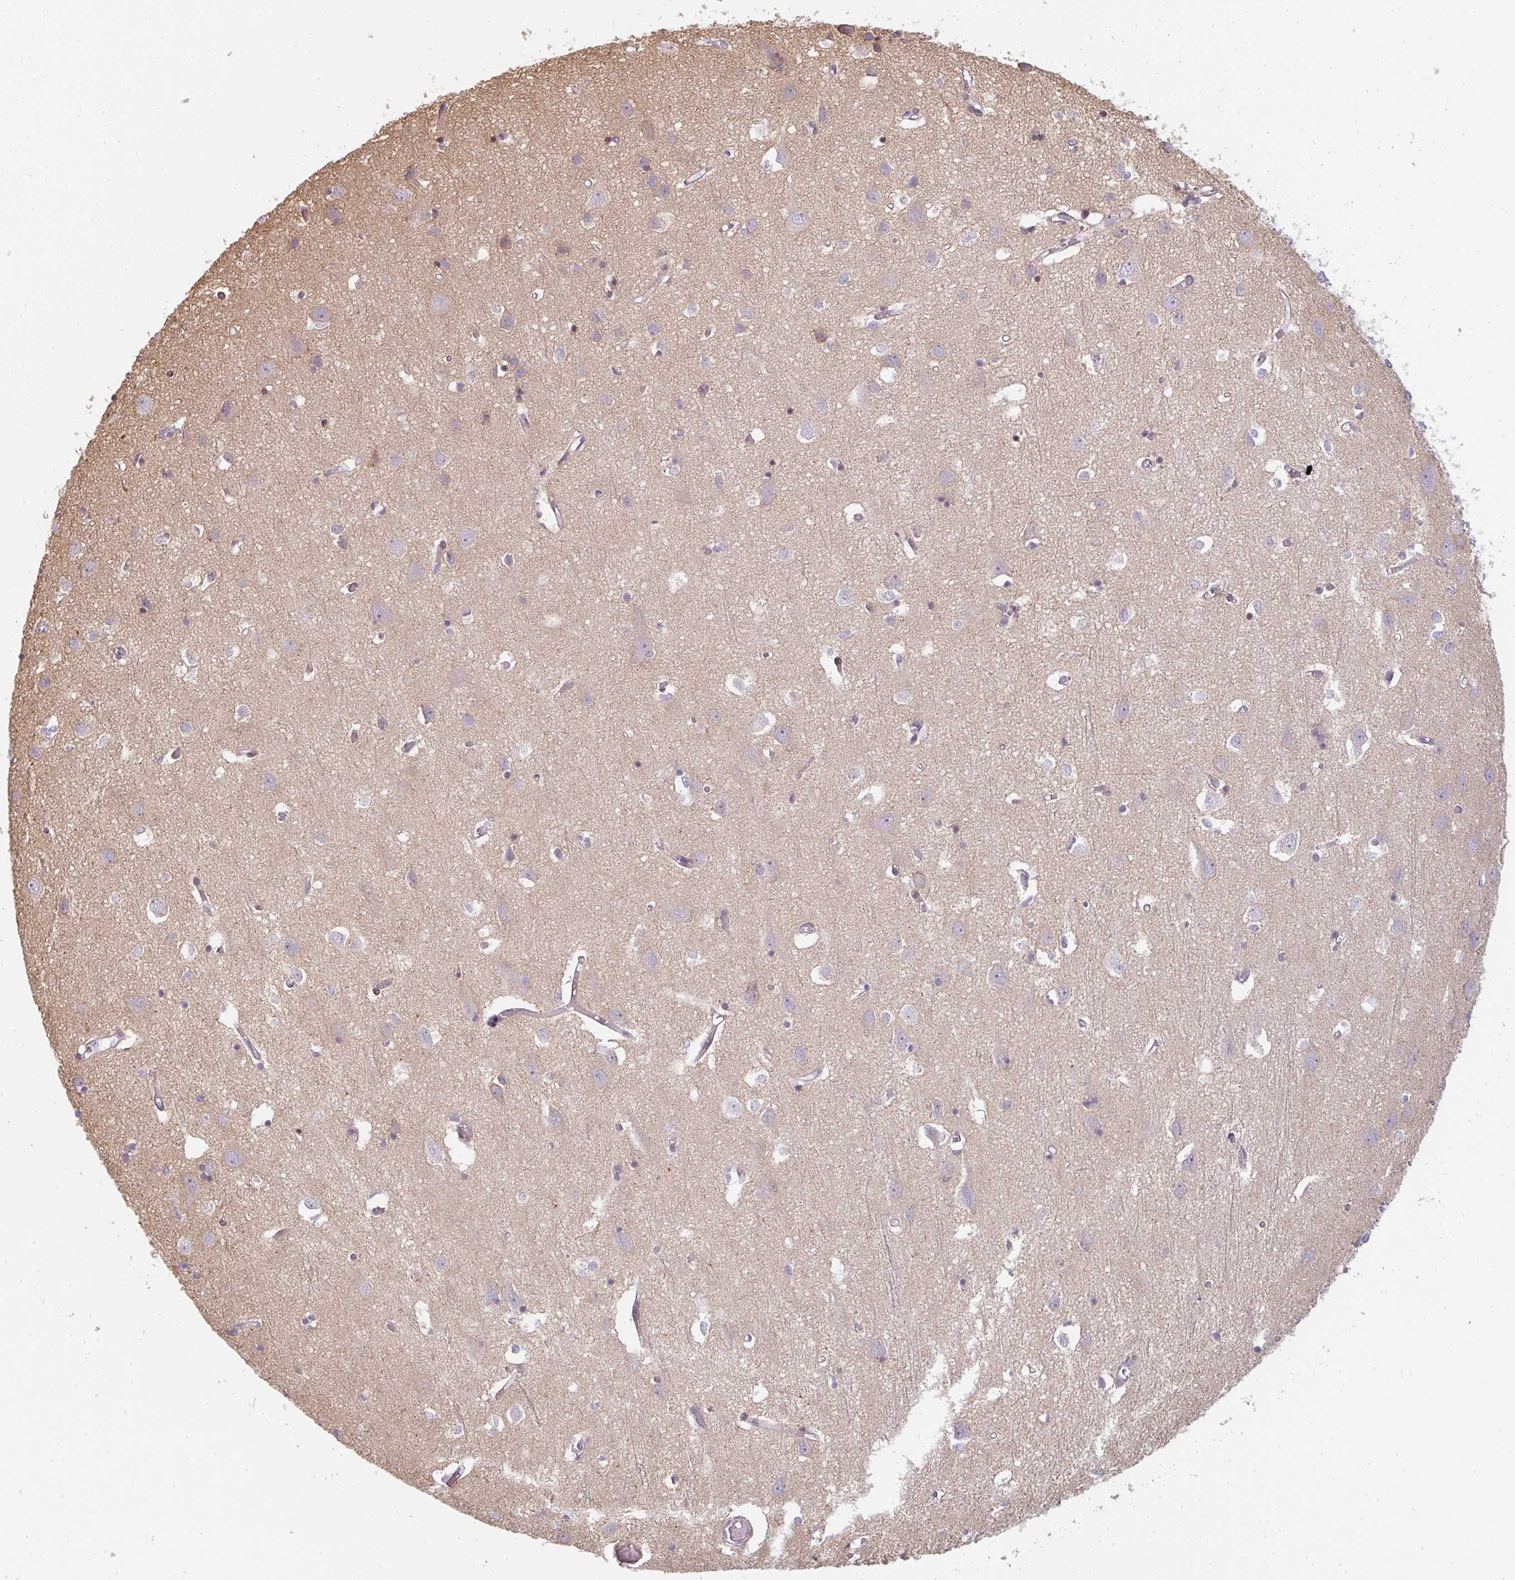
{"staining": {"intensity": "negative", "quantity": "none", "location": "none"}, "tissue": "cerebral cortex", "cell_type": "Endothelial cells", "image_type": "normal", "snomed": [{"axis": "morphology", "description": "Normal tissue, NOS"}, {"axis": "topography", "description": "Cerebral cortex"}], "caption": "This is an IHC histopathology image of normal cerebral cortex. There is no positivity in endothelial cells.", "gene": "TMEM237", "patient": {"sex": "male", "age": 70}}